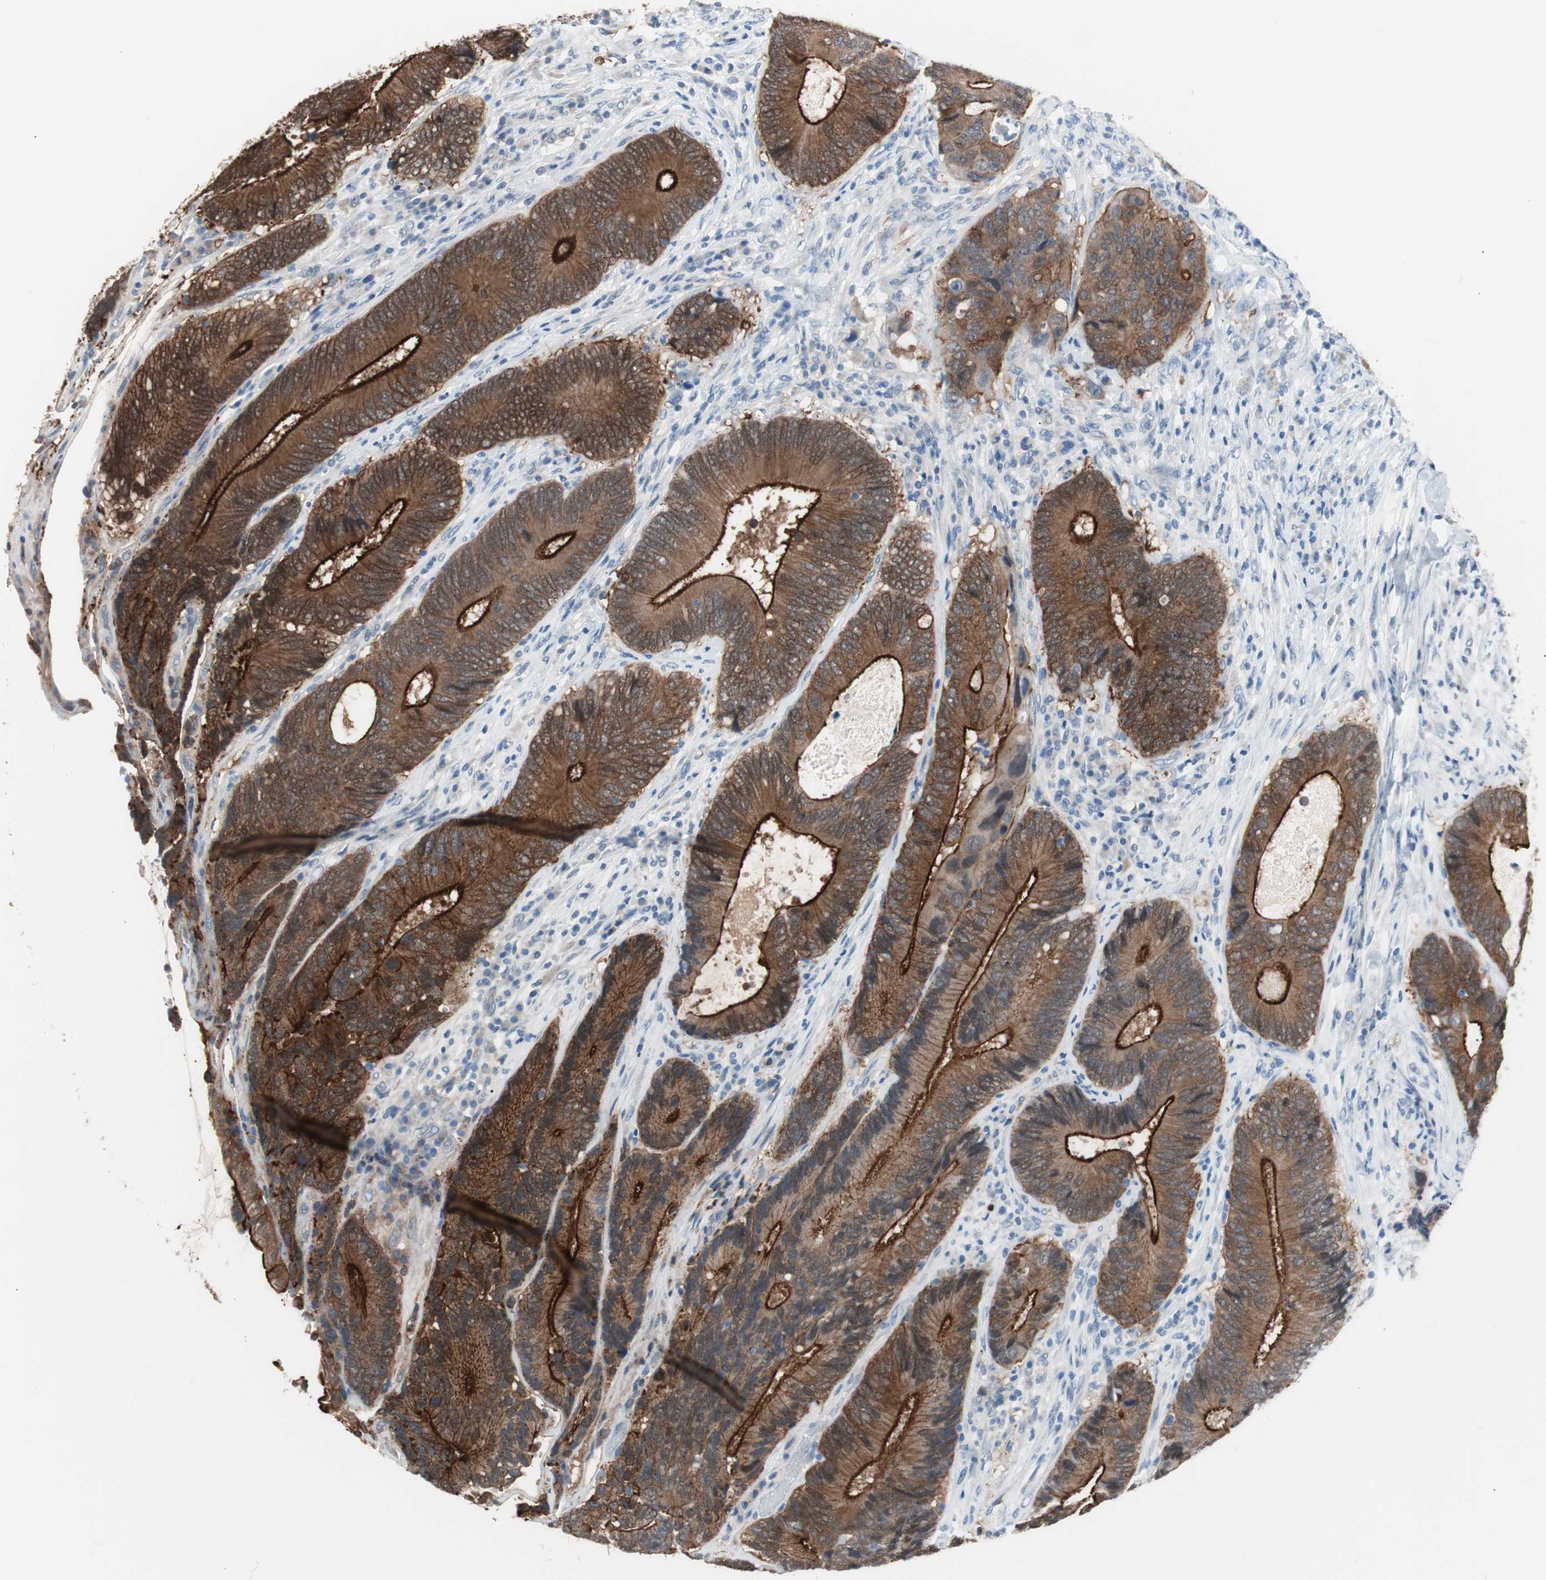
{"staining": {"intensity": "strong", "quantity": ">75%", "location": "cytoplasmic/membranous"}, "tissue": "colorectal cancer", "cell_type": "Tumor cells", "image_type": "cancer", "snomed": [{"axis": "morphology", "description": "Adenocarcinoma, NOS"}, {"axis": "topography", "description": "Colon"}], "caption": "Protein expression analysis of colorectal adenocarcinoma reveals strong cytoplasmic/membranous staining in approximately >75% of tumor cells. The protein is stained brown, and the nuclei are stained in blue (DAB (3,3'-diaminobenzidine) IHC with brightfield microscopy, high magnification).", "gene": "VIL1", "patient": {"sex": "female", "age": 78}}